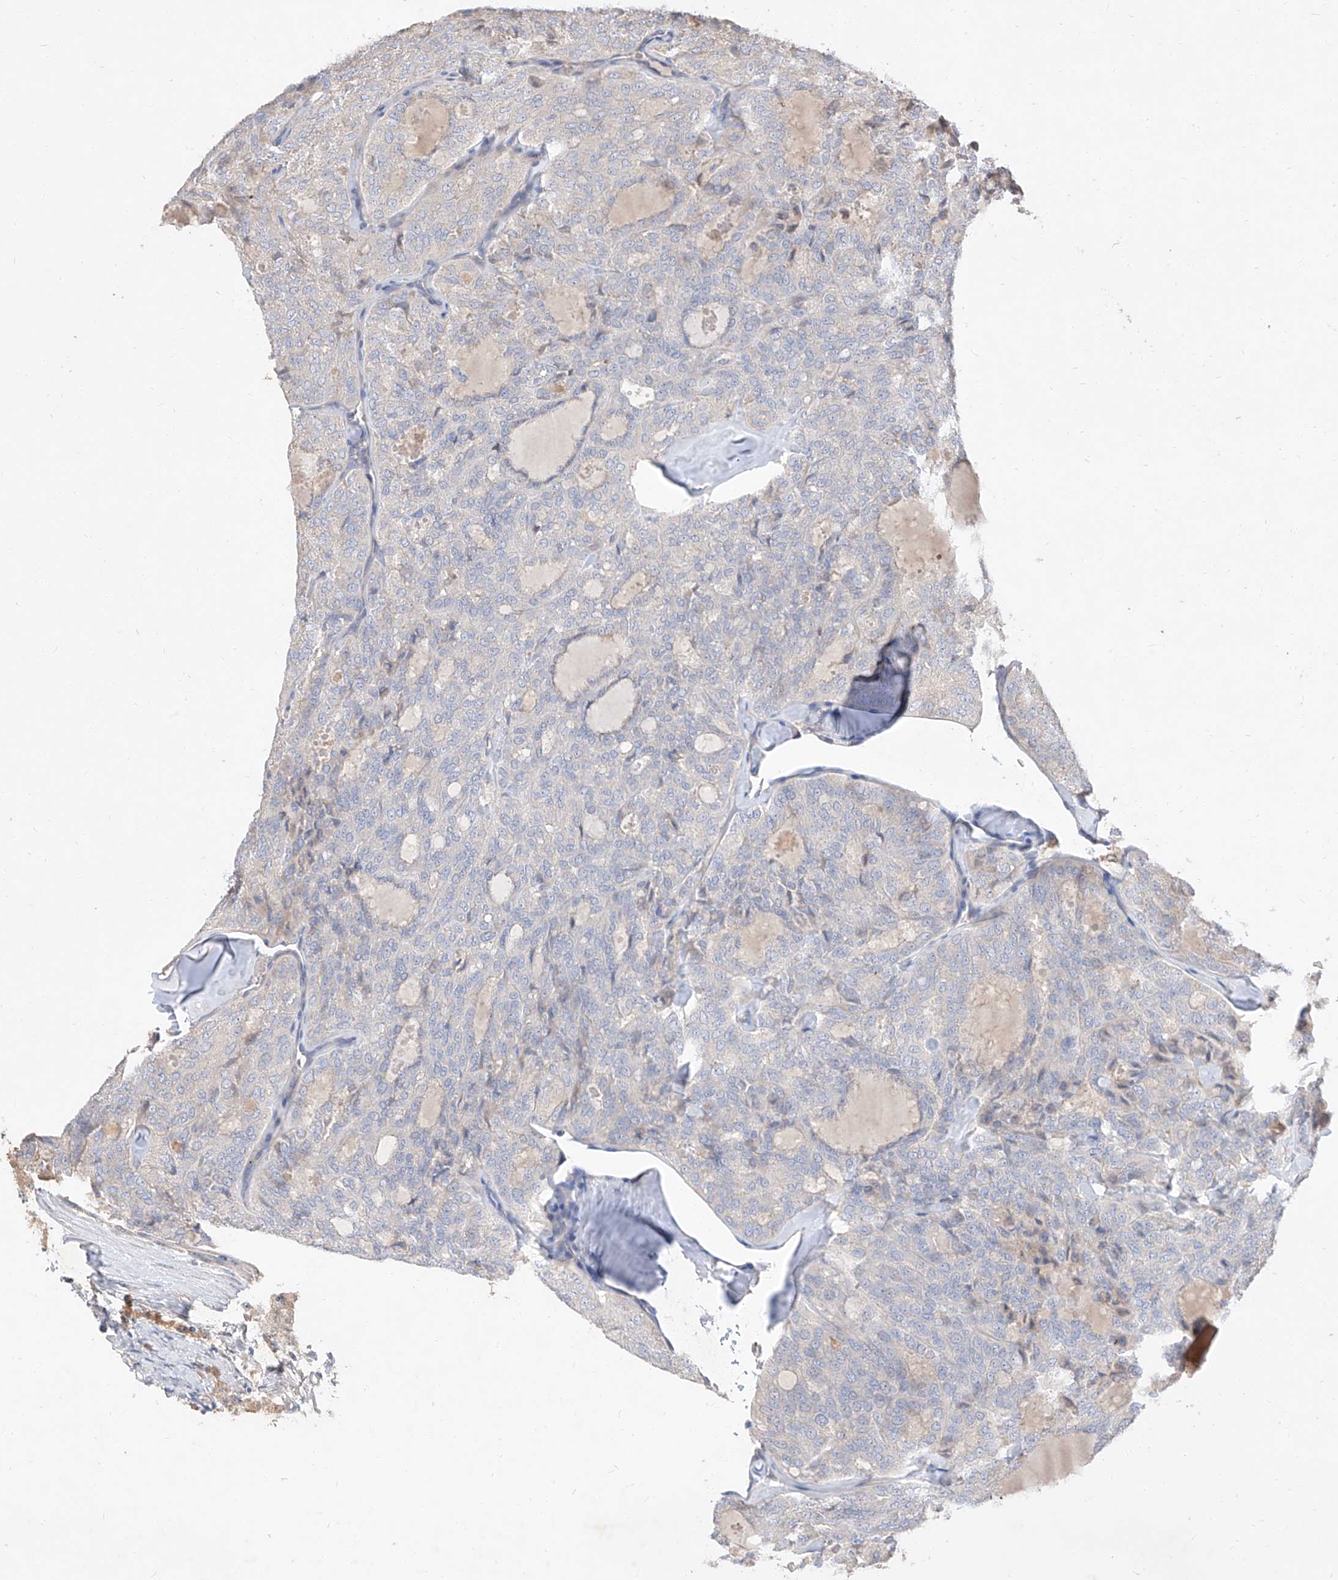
{"staining": {"intensity": "negative", "quantity": "none", "location": "none"}, "tissue": "thyroid cancer", "cell_type": "Tumor cells", "image_type": "cancer", "snomed": [{"axis": "morphology", "description": "Follicular adenoma carcinoma, NOS"}, {"axis": "topography", "description": "Thyroid gland"}], "caption": "This histopathology image is of thyroid cancer (follicular adenoma carcinoma) stained with IHC to label a protein in brown with the nuclei are counter-stained blue. There is no positivity in tumor cells.", "gene": "DIRAS3", "patient": {"sex": "male", "age": 75}}